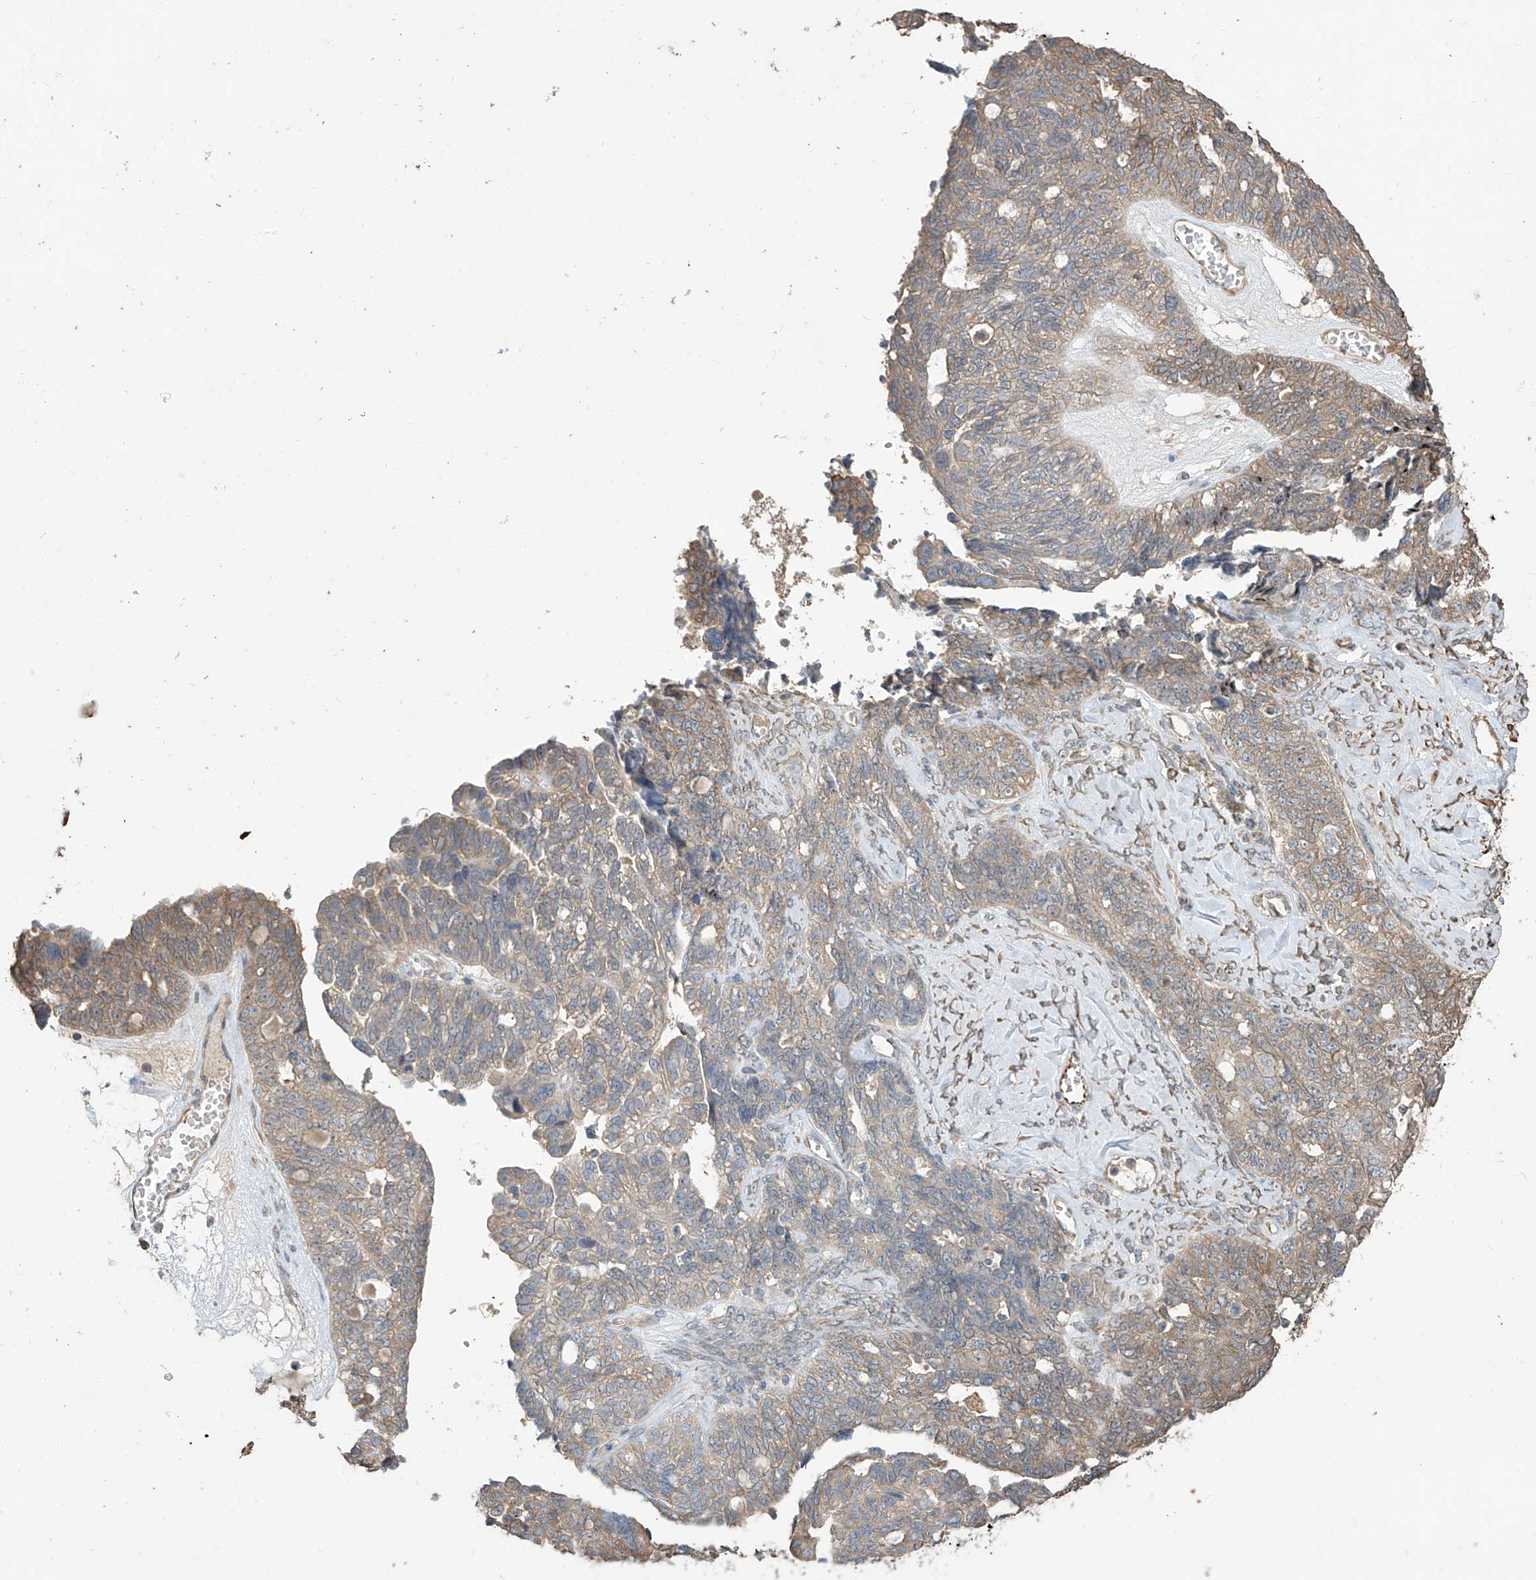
{"staining": {"intensity": "moderate", "quantity": "25%-75%", "location": "cytoplasmic/membranous"}, "tissue": "ovarian cancer", "cell_type": "Tumor cells", "image_type": "cancer", "snomed": [{"axis": "morphology", "description": "Cystadenocarcinoma, serous, NOS"}, {"axis": "topography", "description": "Ovary"}], "caption": "Ovarian cancer (serous cystadenocarcinoma) stained with a protein marker shows moderate staining in tumor cells.", "gene": "AGBL5", "patient": {"sex": "female", "age": 79}}